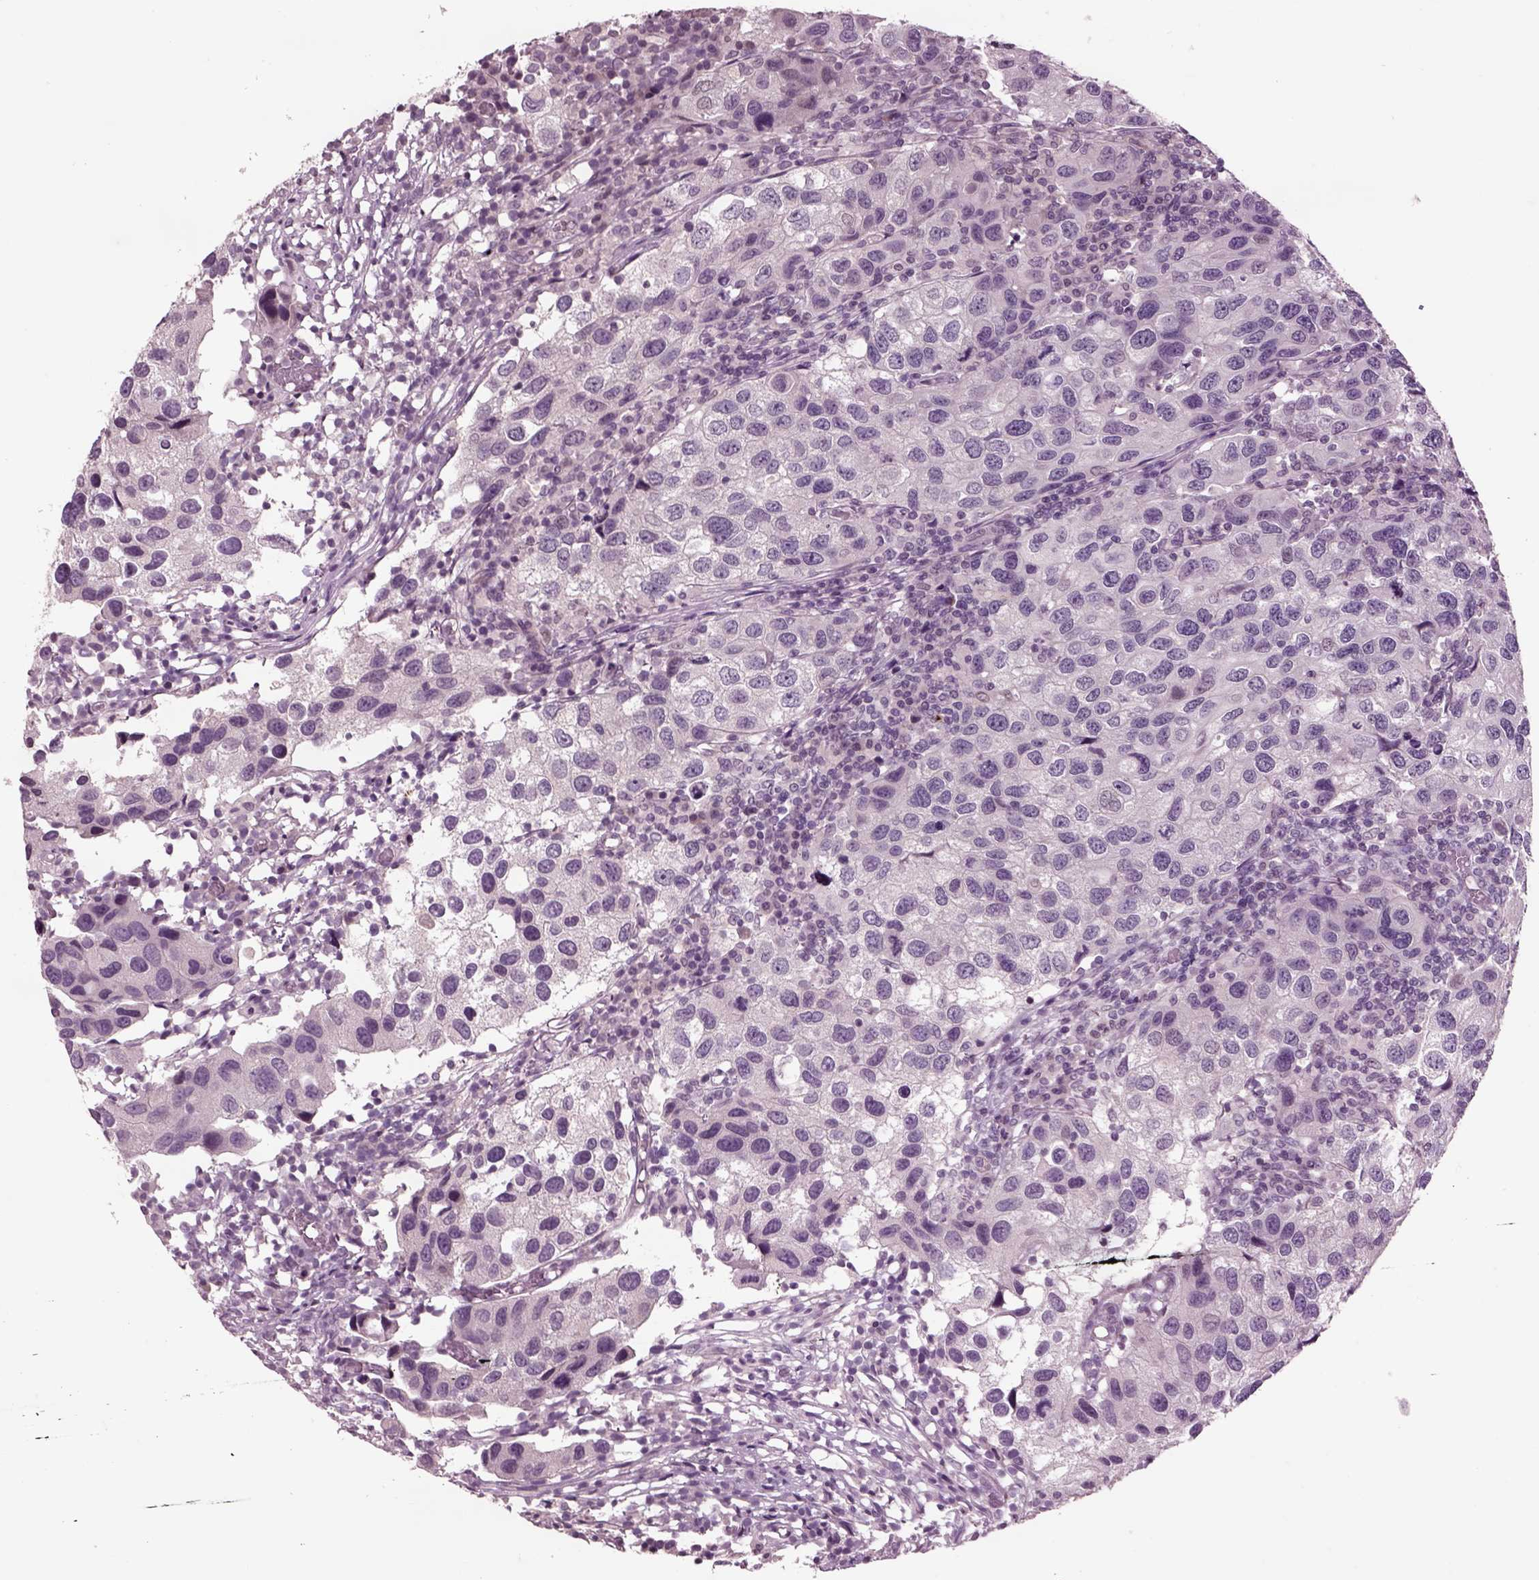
{"staining": {"intensity": "negative", "quantity": "none", "location": "none"}, "tissue": "urothelial cancer", "cell_type": "Tumor cells", "image_type": "cancer", "snomed": [{"axis": "morphology", "description": "Urothelial carcinoma, High grade"}, {"axis": "topography", "description": "Urinary bladder"}], "caption": "High magnification brightfield microscopy of urothelial cancer stained with DAB (brown) and counterstained with hematoxylin (blue): tumor cells show no significant positivity. Nuclei are stained in blue.", "gene": "CHGB", "patient": {"sex": "male", "age": 79}}